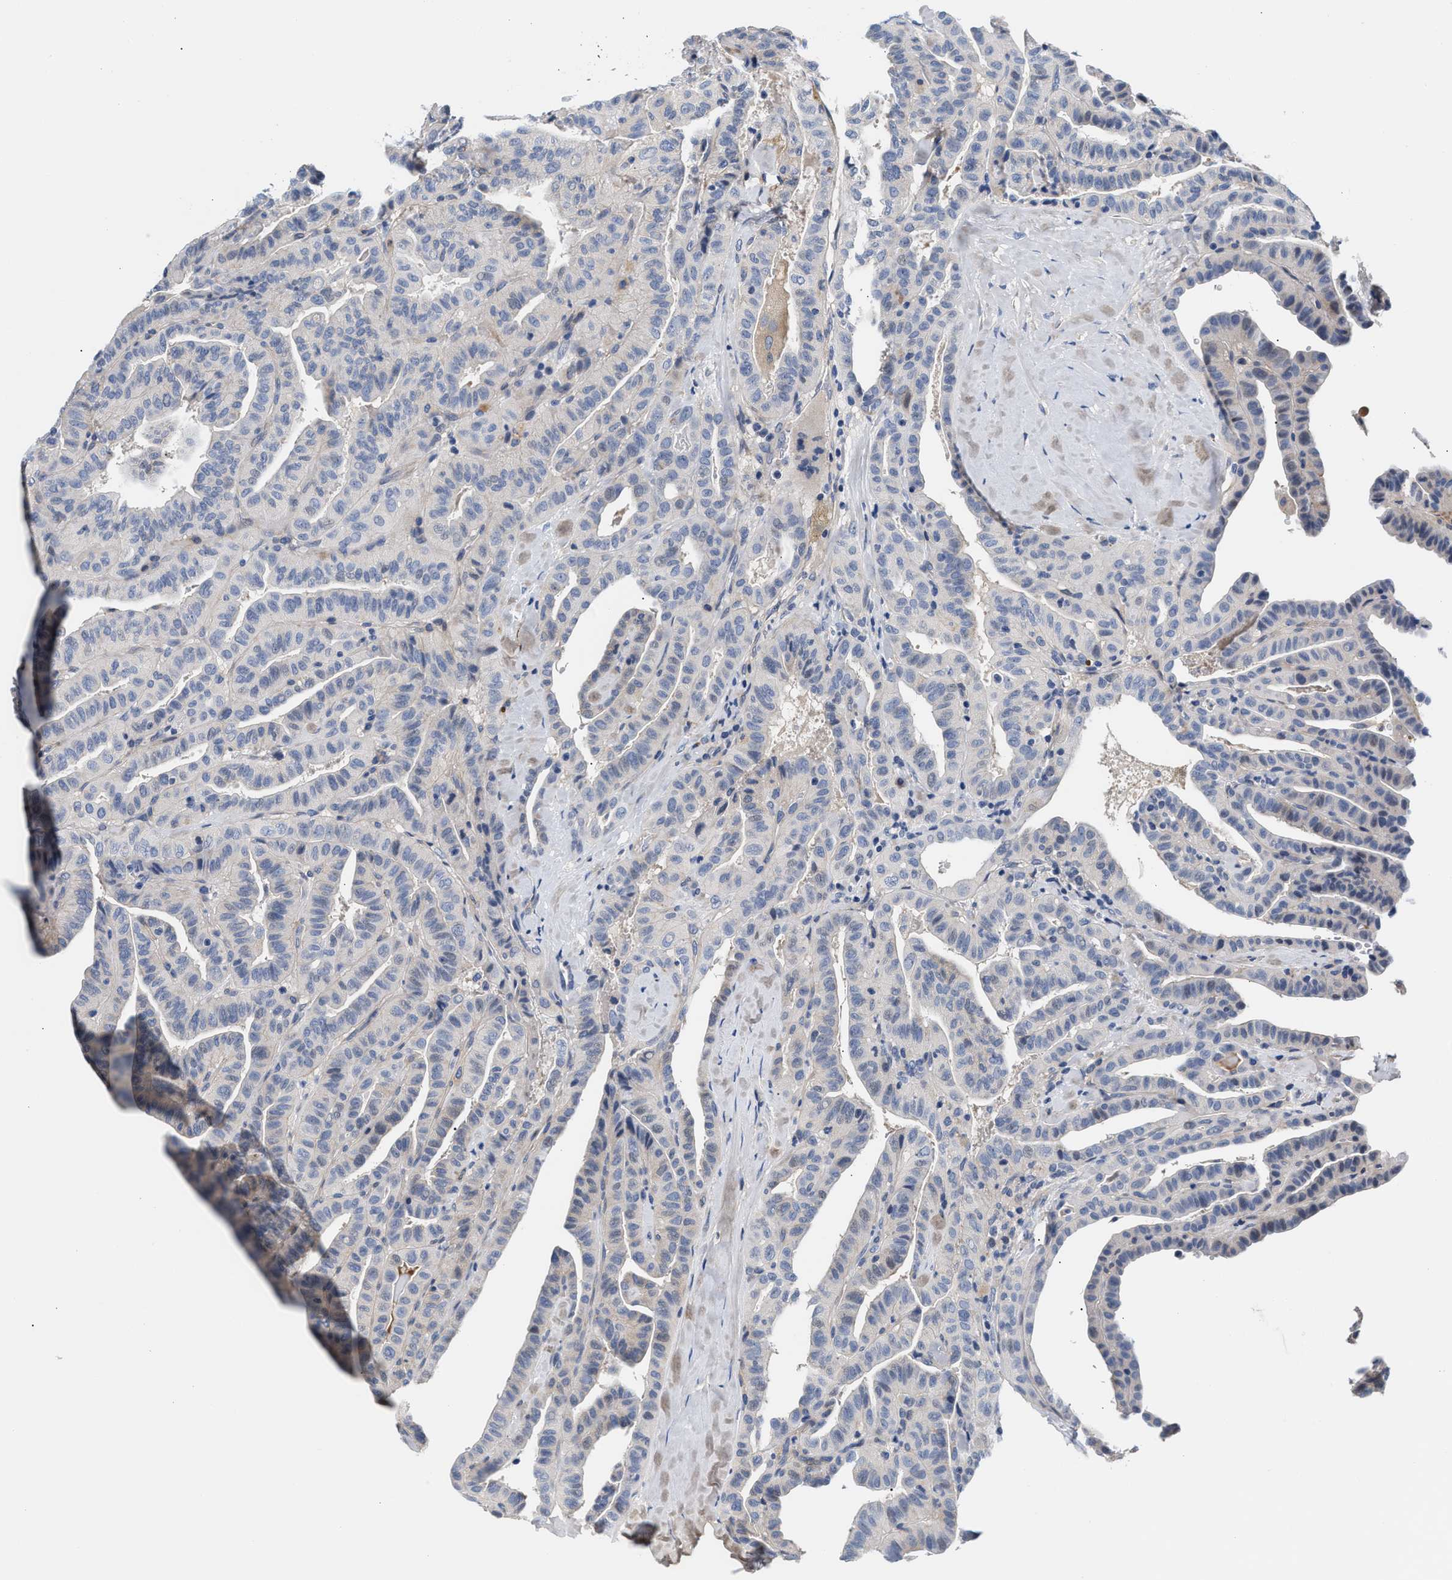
{"staining": {"intensity": "negative", "quantity": "none", "location": "none"}, "tissue": "thyroid cancer", "cell_type": "Tumor cells", "image_type": "cancer", "snomed": [{"axis": "morphology", "description": "Papillary adenocarcinoma, NOS"}, {"axis": "topography", "description": "Thyroid gland"}], "caption": "IHC histopathology image of neoplastic tissue: thyroid papillary adenocarcinoma stained with DAB reveals no significant protein positivity in tumor cells. (Brightfield microscopy of DAB (3,3'-diaminobenzidine) immunohistochemistry at high magnification).", "gene": "ACTL7B", "patient": {"sex": "male", "age": 77}}